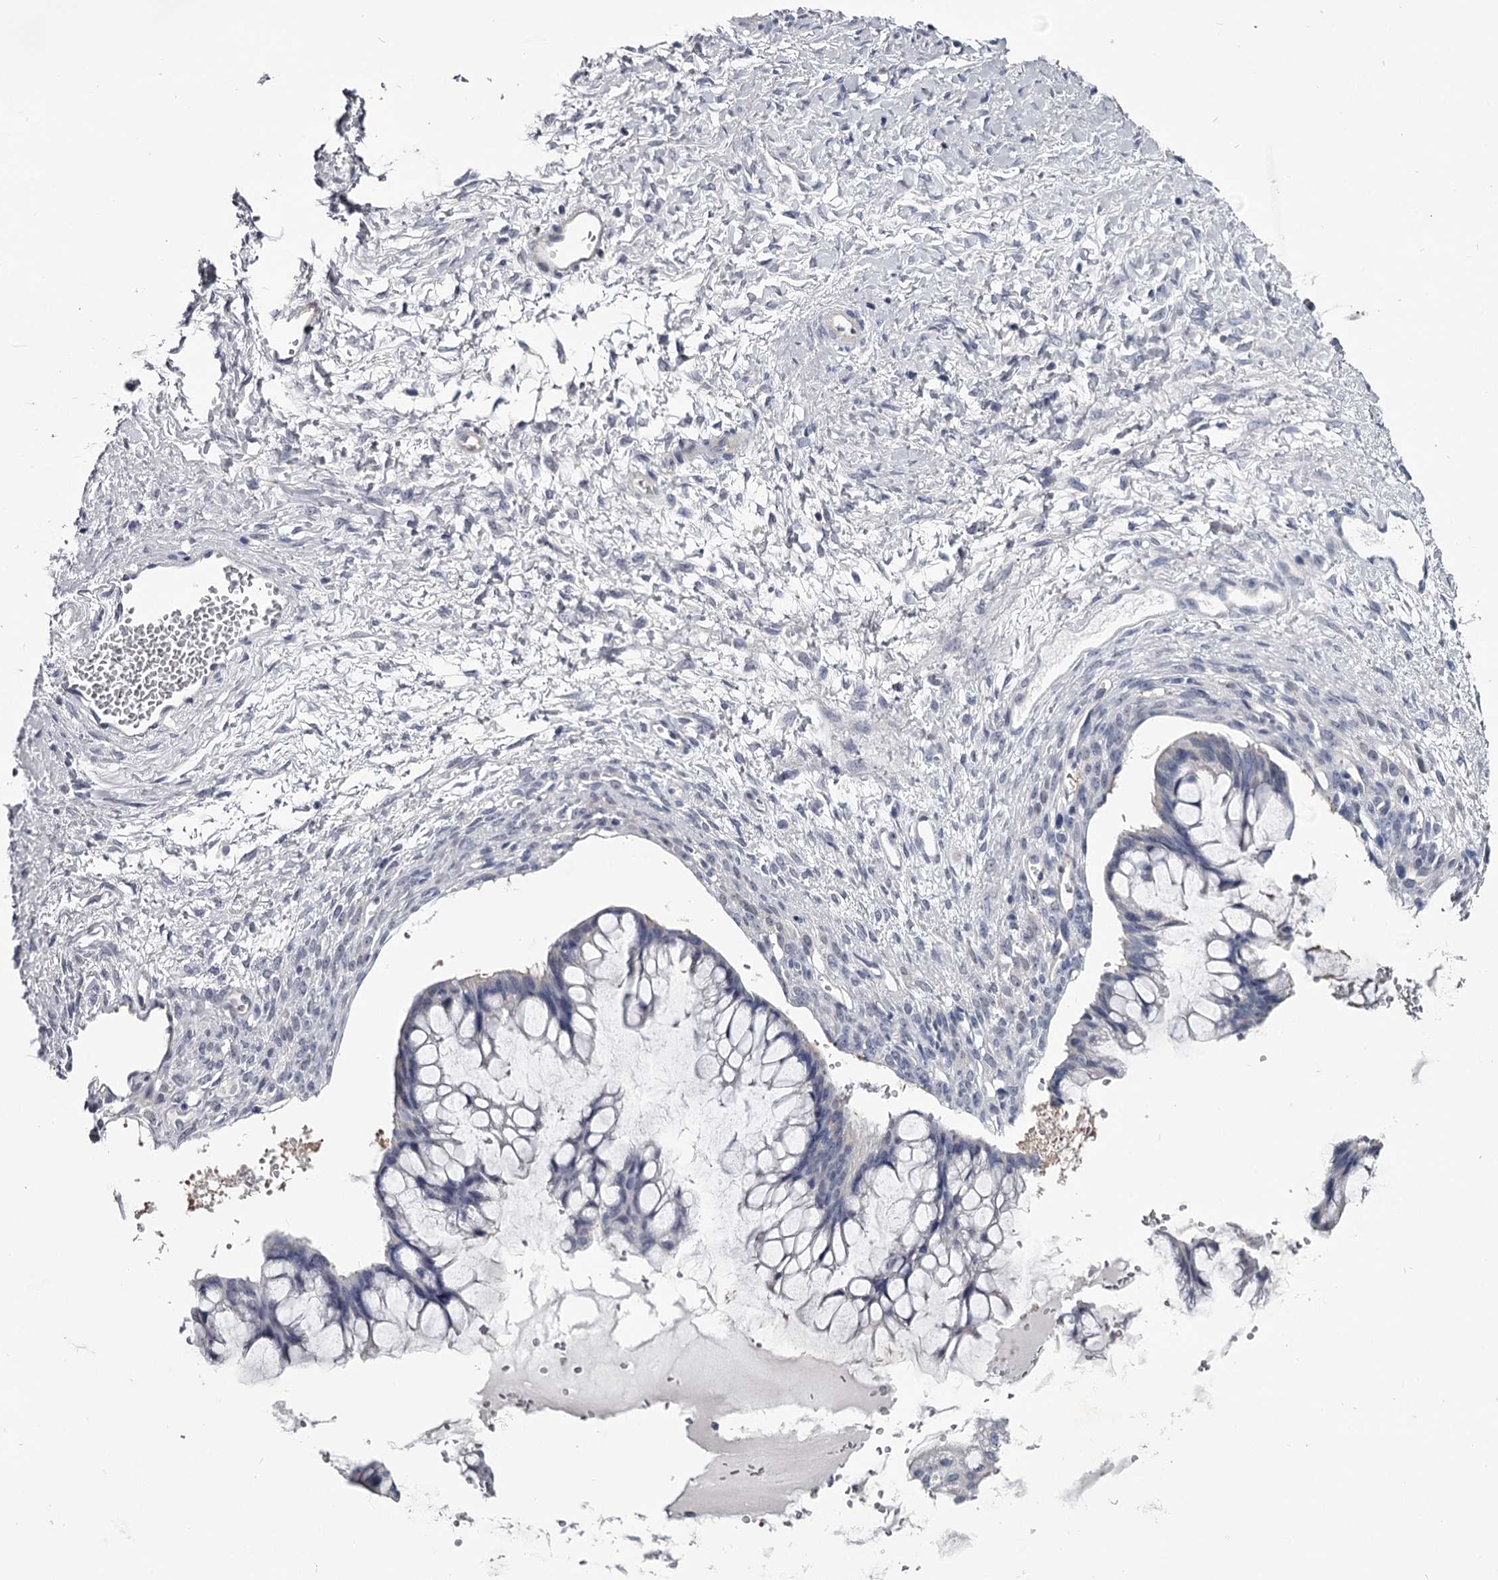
{"staining": {"intensity": "negative", "quantity": "none", "location": "none"}, "tissue": "ovarian cancer", "cell_type": "Tumor cells", "image_type": "cancer", "snomed": [{"axis": "morphology", "description": "Cystadenocarcinoma, mucinous, NOS"}, {"axis": "topography", "description": "Ovary"}], "caption": "The image shows no significant expression in tumor cells of ovarian cancer (mucinous cystadenocarcinoma).", "gene": "GSTO1", "patient": {"sex": "female", "age": 73}}